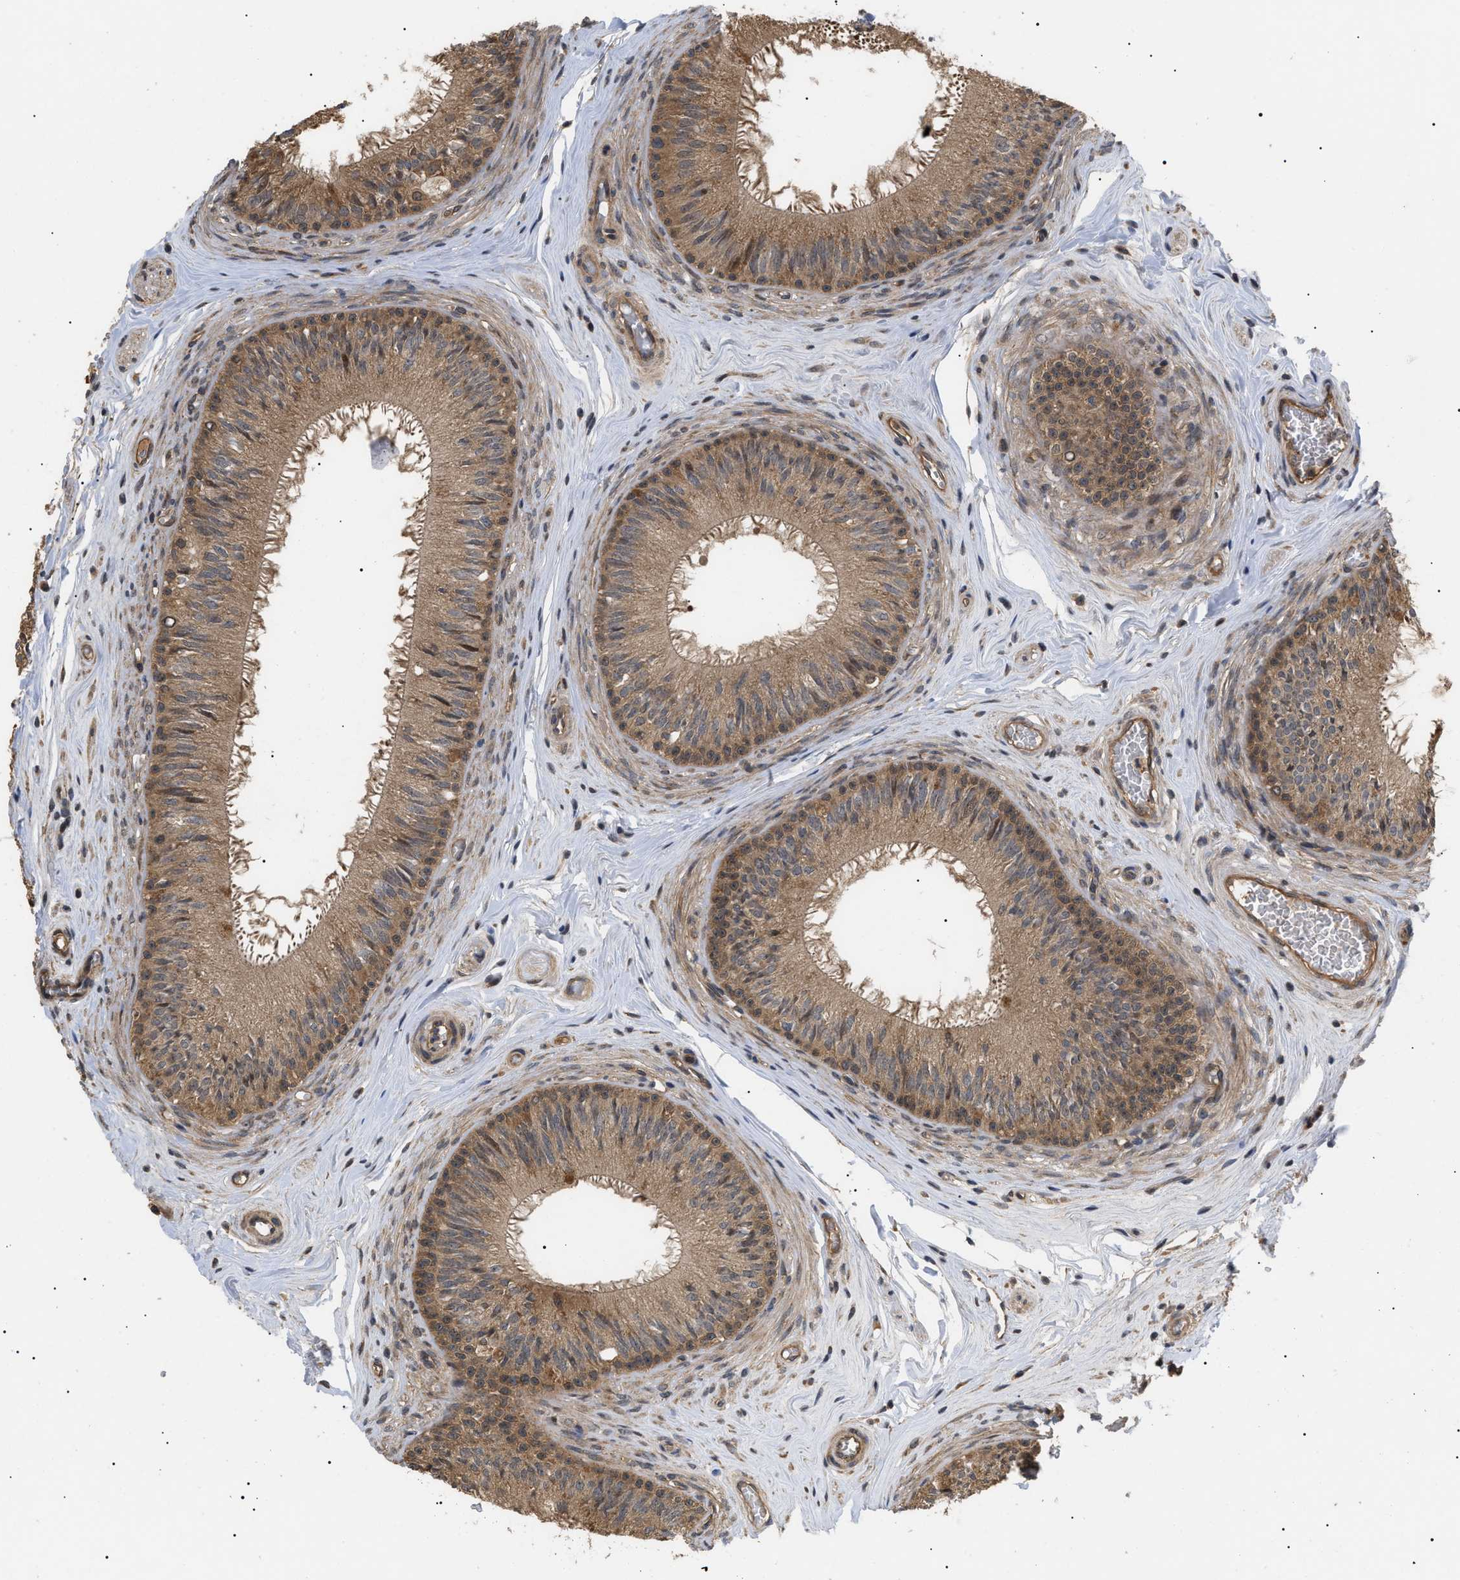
{"staining": {"intensity": "moderate", "quantity": ">75%", "location": "cytoplasmic/membranous,nuclear"}, "tissue": "epididymis", "cell_type": "Glandular cells", "image_type": "normal", "snomed": [{"axis": "morphology", "description": "Normal tissue, NOS"}, {"axis": "topography", "description": "Testis"}, {"axis": "topography", "description": "Epididymis"}], "caption": "Immunohistochemical staining of unremarkable human epididymis displays >75% levels of moderate cytoplasmic/membranous,nuclear protein staining in approximately >75% of glandular cells.", "gene": "ASTL", "patient": {"sex": "male", "age": 36}}